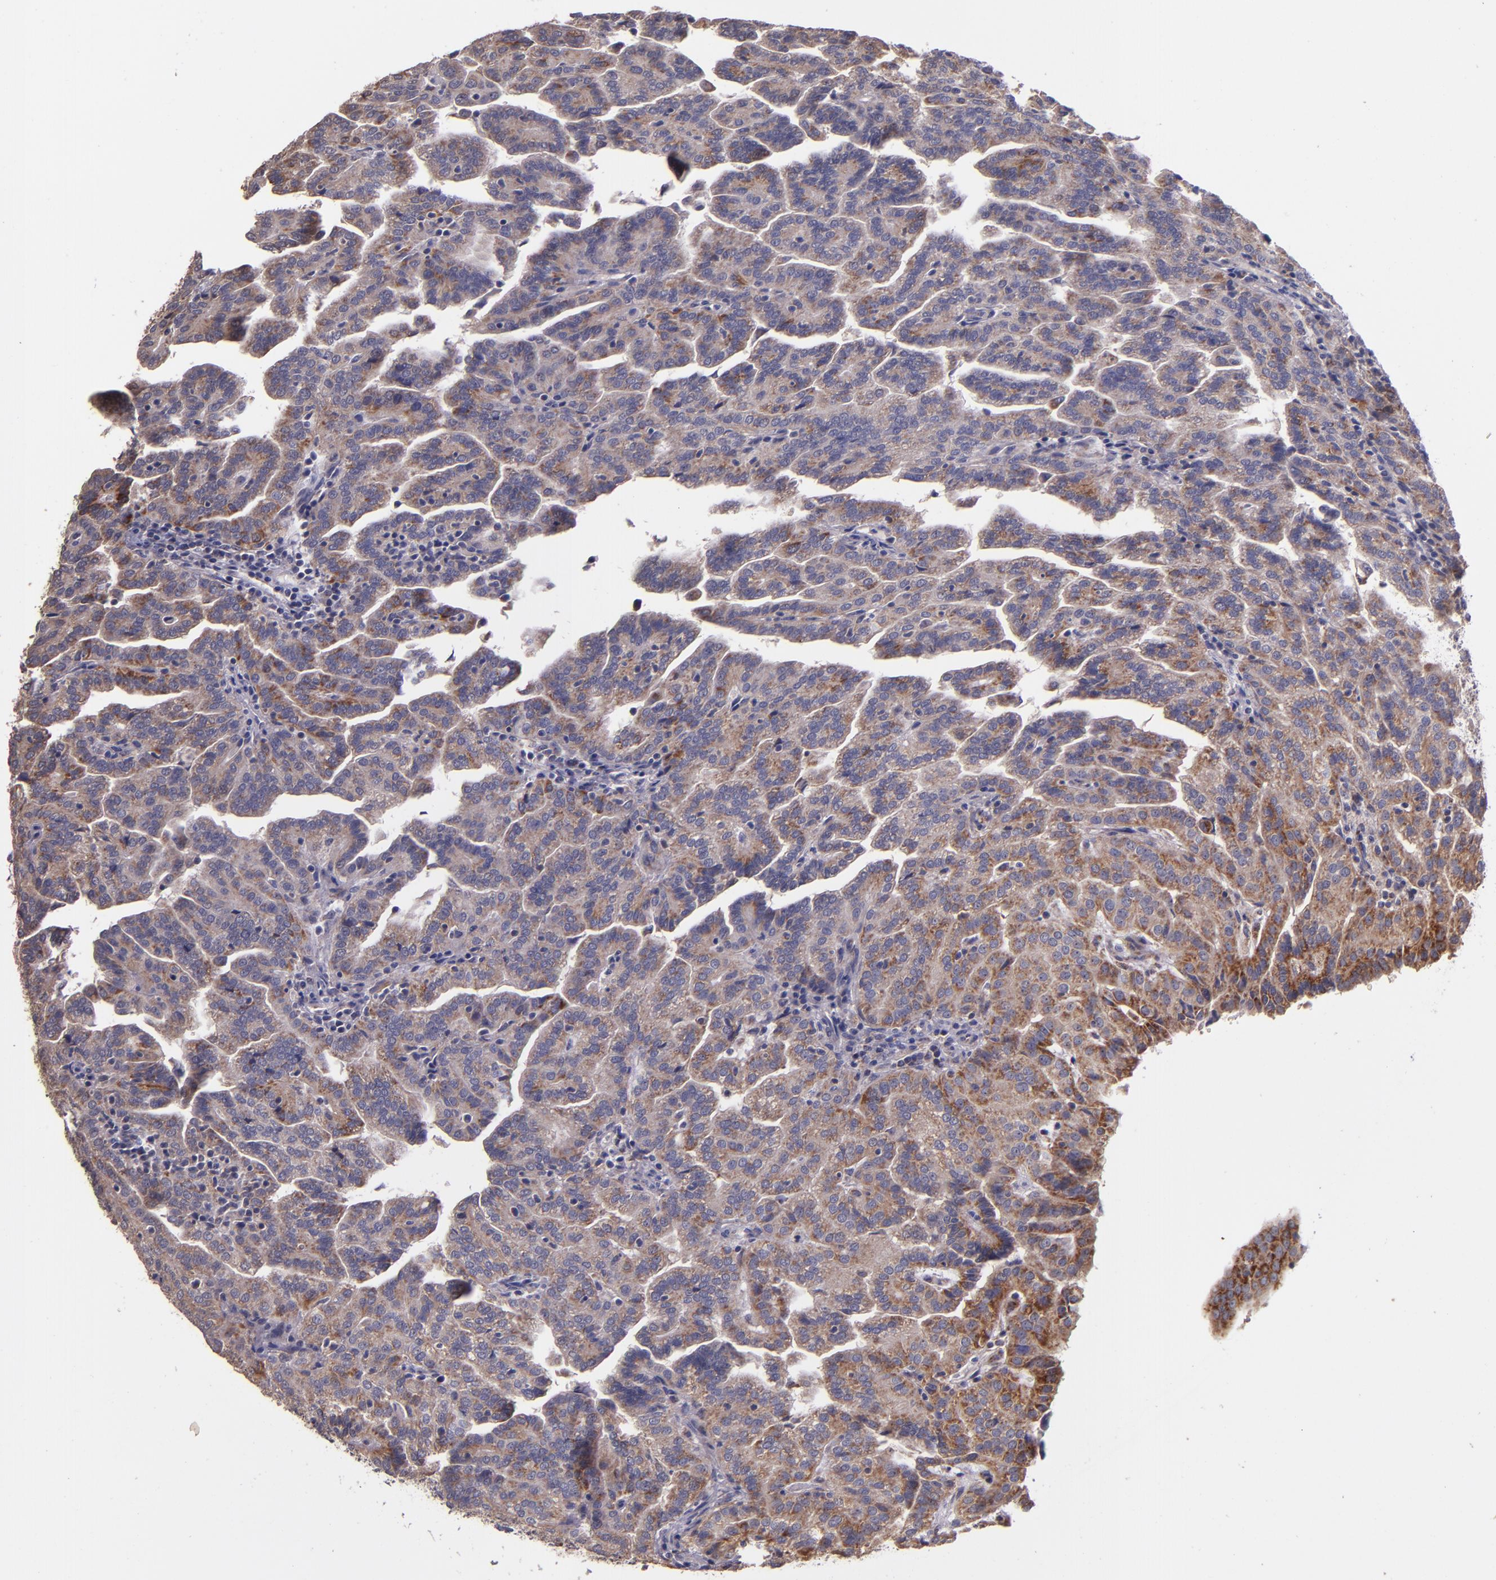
{"staining": {"intensity": "moderate", "quantity": ">75%", "location": "cytoplasmic/membranous"}, "tissue": "renal cancer", "cell_type": "Tumor cells", "image_type": "cancer", "snomed": [{"axis": "morphology", "description": "Adenocarcinoma, NOS"}, {"axis": "topography", "description": "Kidney"}], "caption": "A brown stain labels moderate cytoplasmic/membranous positivity of a protein in renal cancer tumor cells.", "gene": "SHC1", "patient": {"sex": "male", "age": 61}}